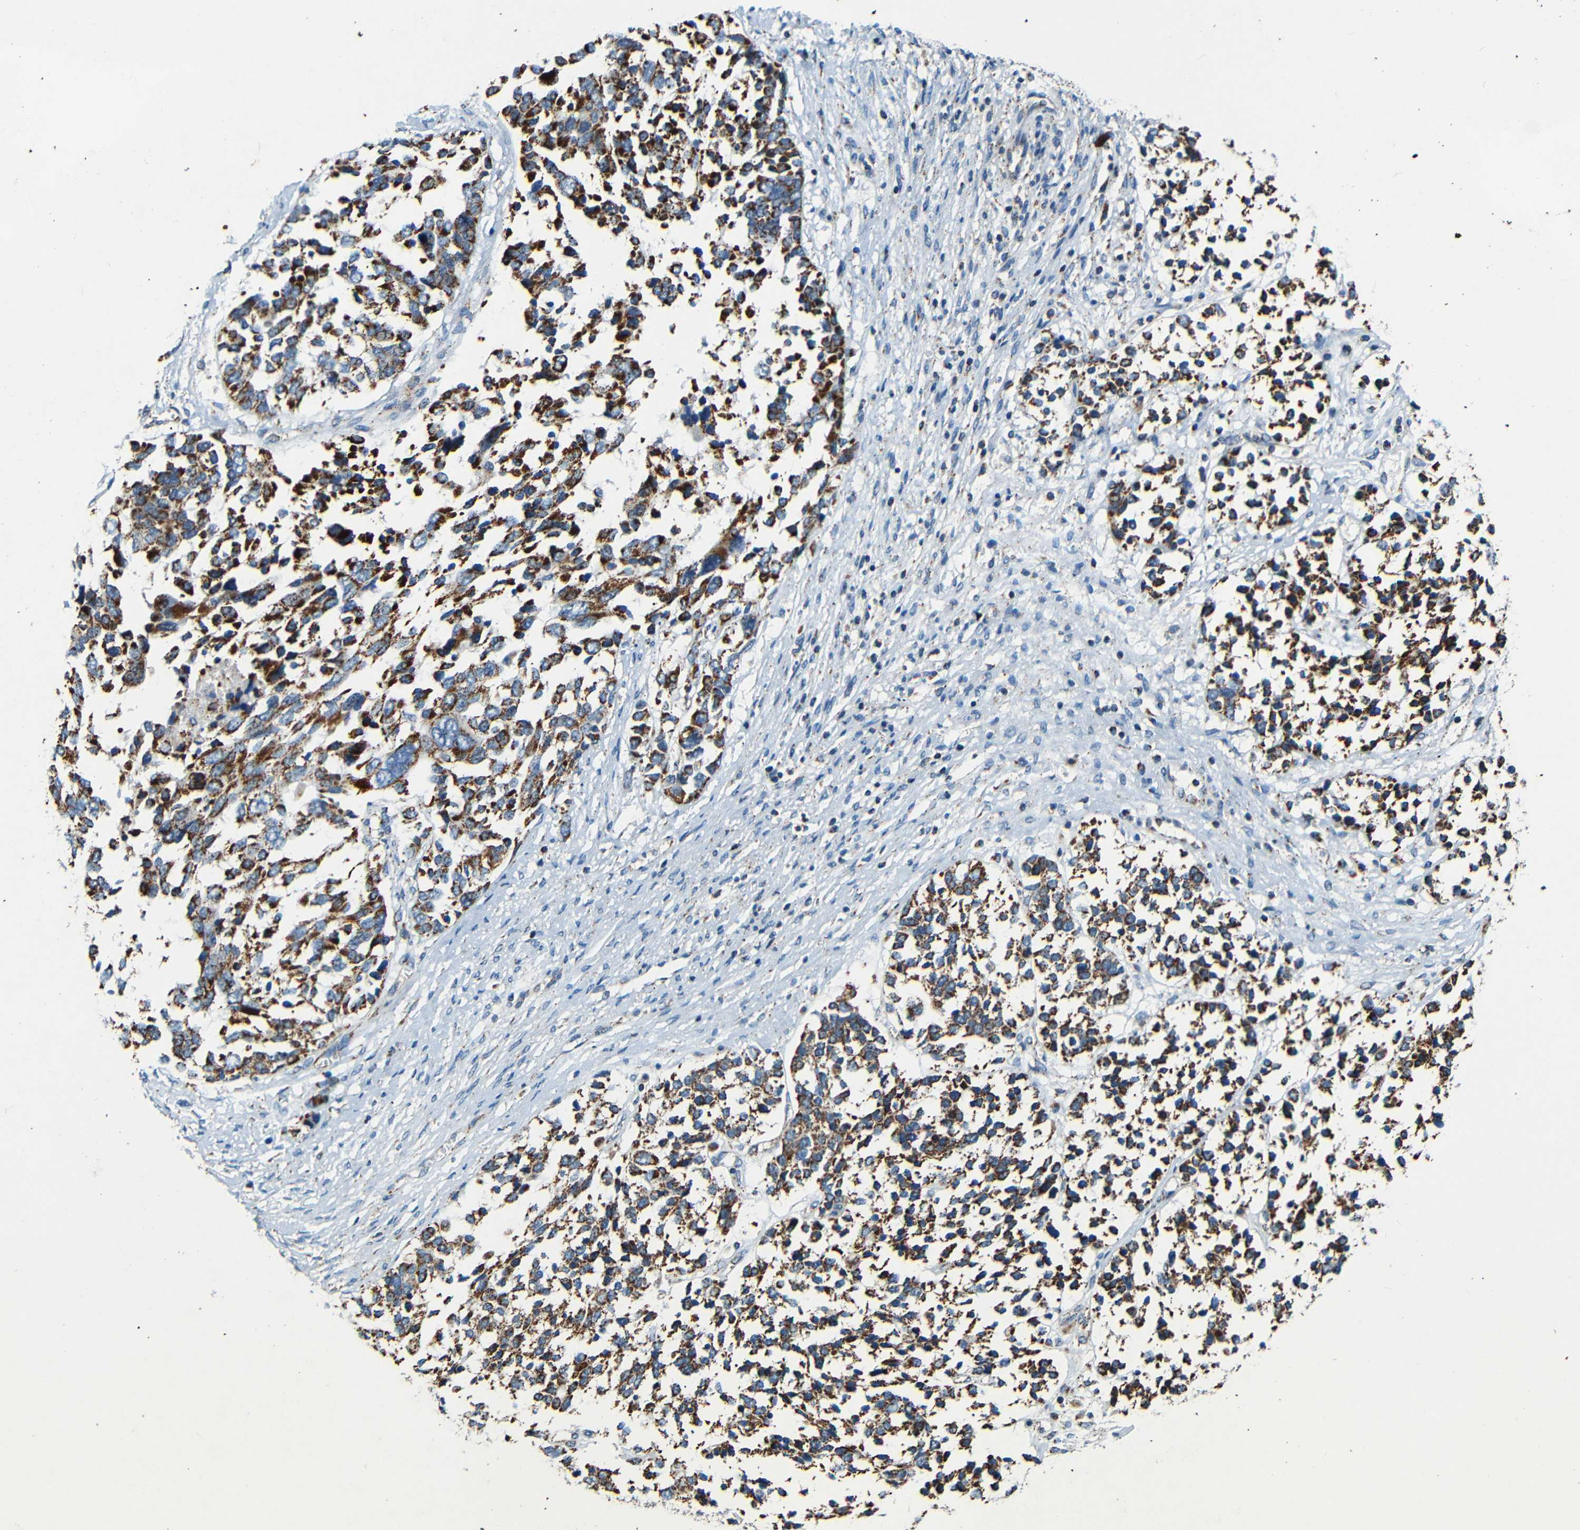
{"staining": {"intensity": "strong", "quantity": "25%-75%", "location": "cytoplasmic/membranous"}, "tissue": "ovarian cancer", "cell_type": "Tumor cells", "image_type": "cancer", "snomed": [{"axis": "morphology", "description": "Cystadenocarcinoma, serous, NOS"}, {"axis": "topography", "description": "Ovary"}], "caption": "Immunohistochemistry of human ovarian cancer (serous cystadenocarcinoma) exhibits high levels of strong cytoplasmic/membranous expression in about 25%-75% of tumor cells.", "gene": "WSCD2", "patient": {"sex": "female", "age": 44}}